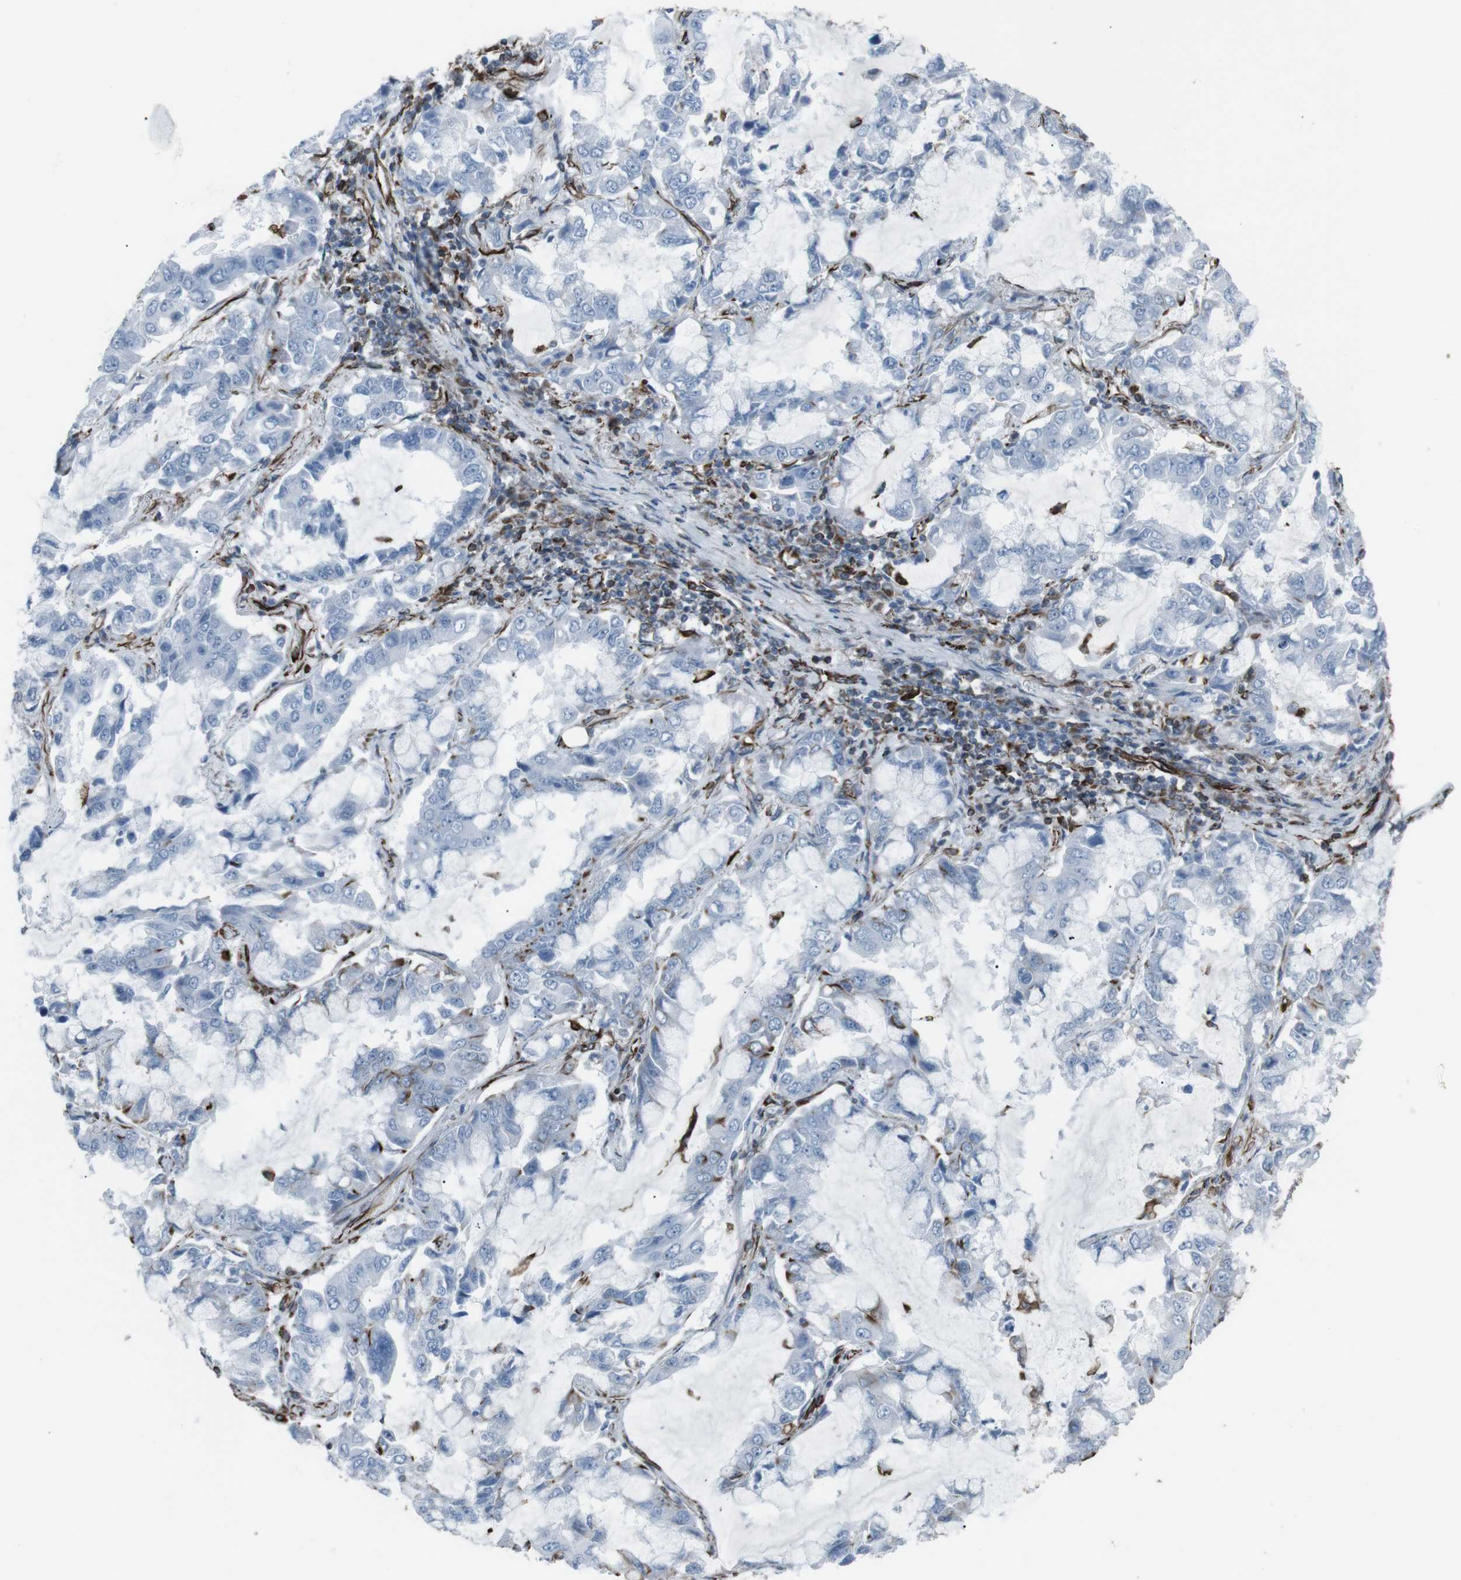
{"staining": {"intensity": "negative", "quantity": "none", "location": "none"}, "tissue": "lung cancer", "cell_type": "Tumor cells", "image_type": "cancer", "snomed": [{"axis": "morphology", "description": "Adenocarcinoma, NOS"}, {"axis": "topography", "description": "Lung"}], "caption": "High power microscopy micrograph of an immunohistochemistry histopathology image of lung cancer, revealing no significant positivity in tumor cells.", "gene": "ZDHHC6", "patient": {"sex": "male", "age": 64}}